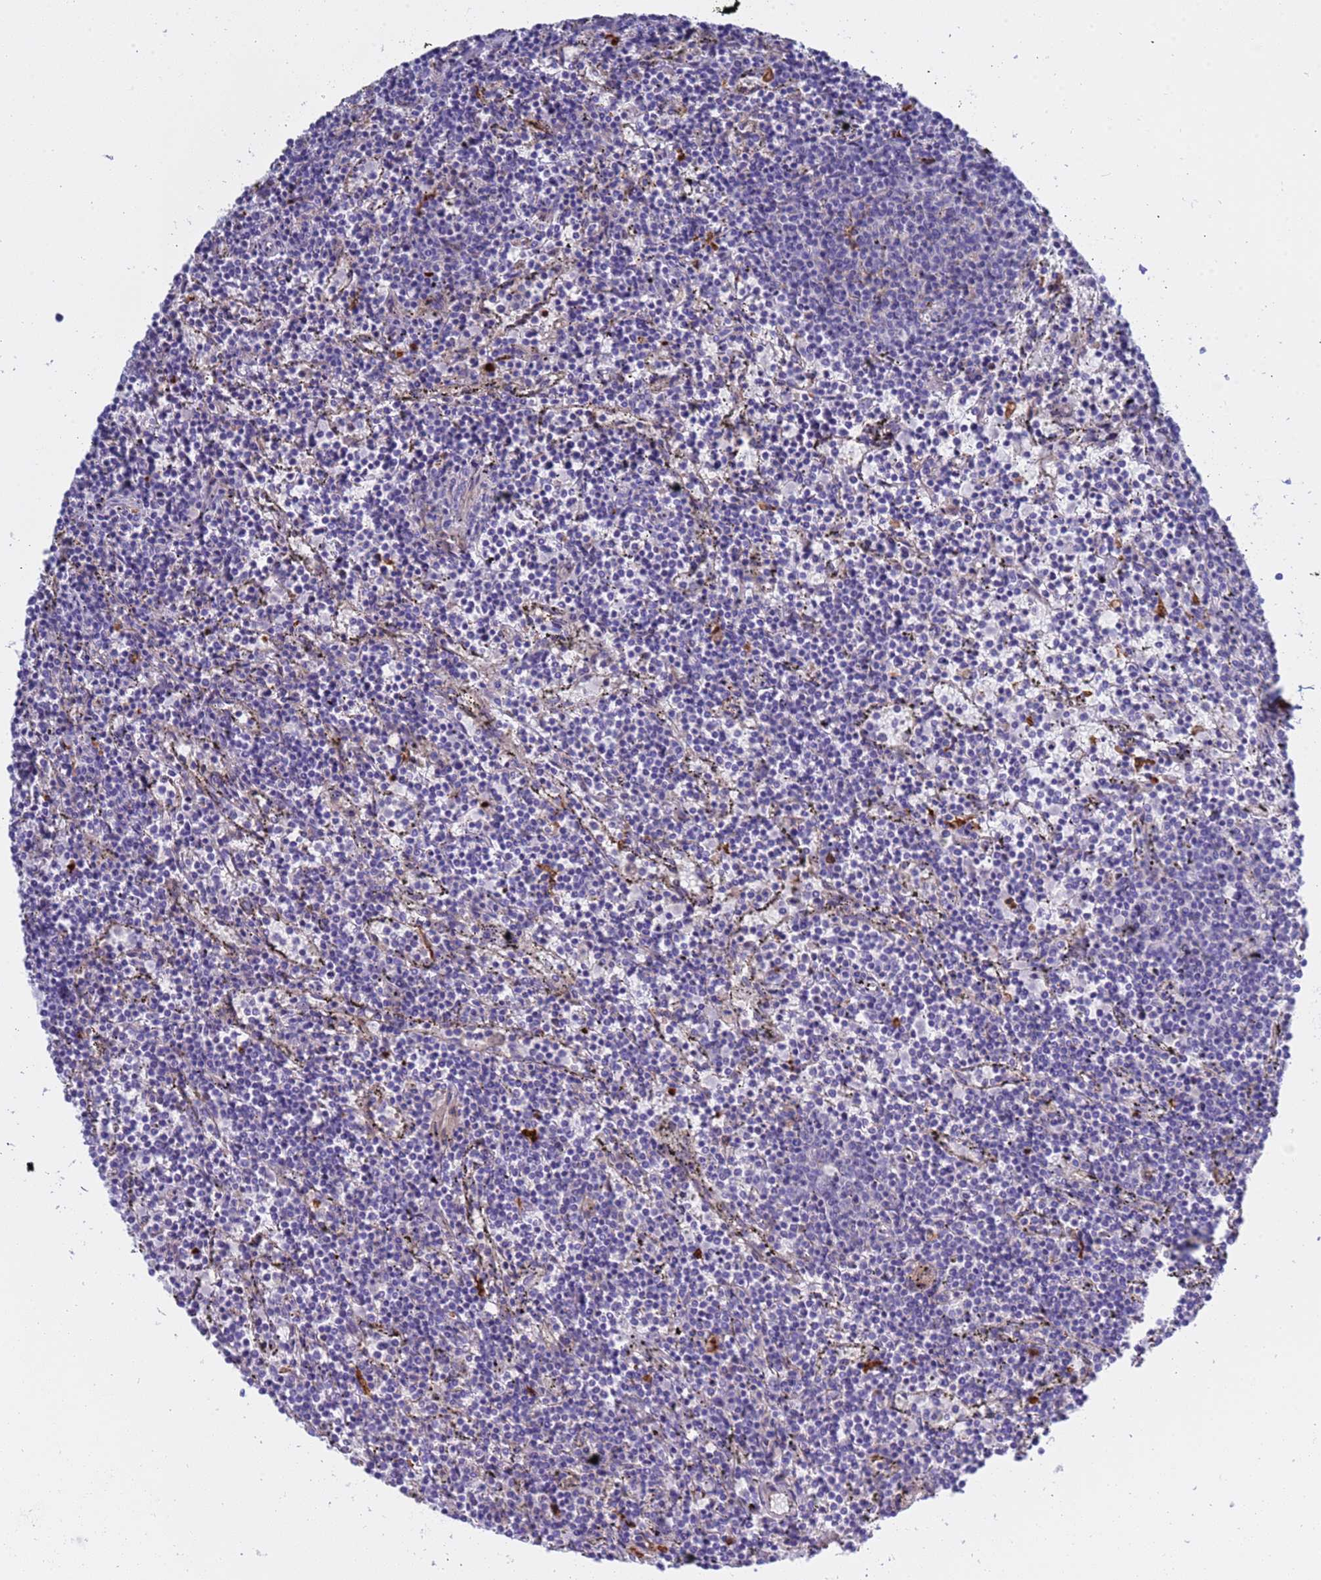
{"staining": {"intensity": "negative", "quantity": "none", "location": "none"}, "tissue": "lymphoma", "cell_type": "Tumor cells", "image_type": "cancer", "snomed": [{"axis": "morphology", "description": "Malignant lymphoma, non-Hodgkin's type, Low grade"}, {"axis": "topography", "description": "Spleen"}], "caption": "This is an IHC histopathology image of malignant lymphoma, non-Hodgkin's type (low-grade). There is no positivity in tumor cells.", "gene": "C4orf46", "patient": {"sex": "female", "age": 50}}